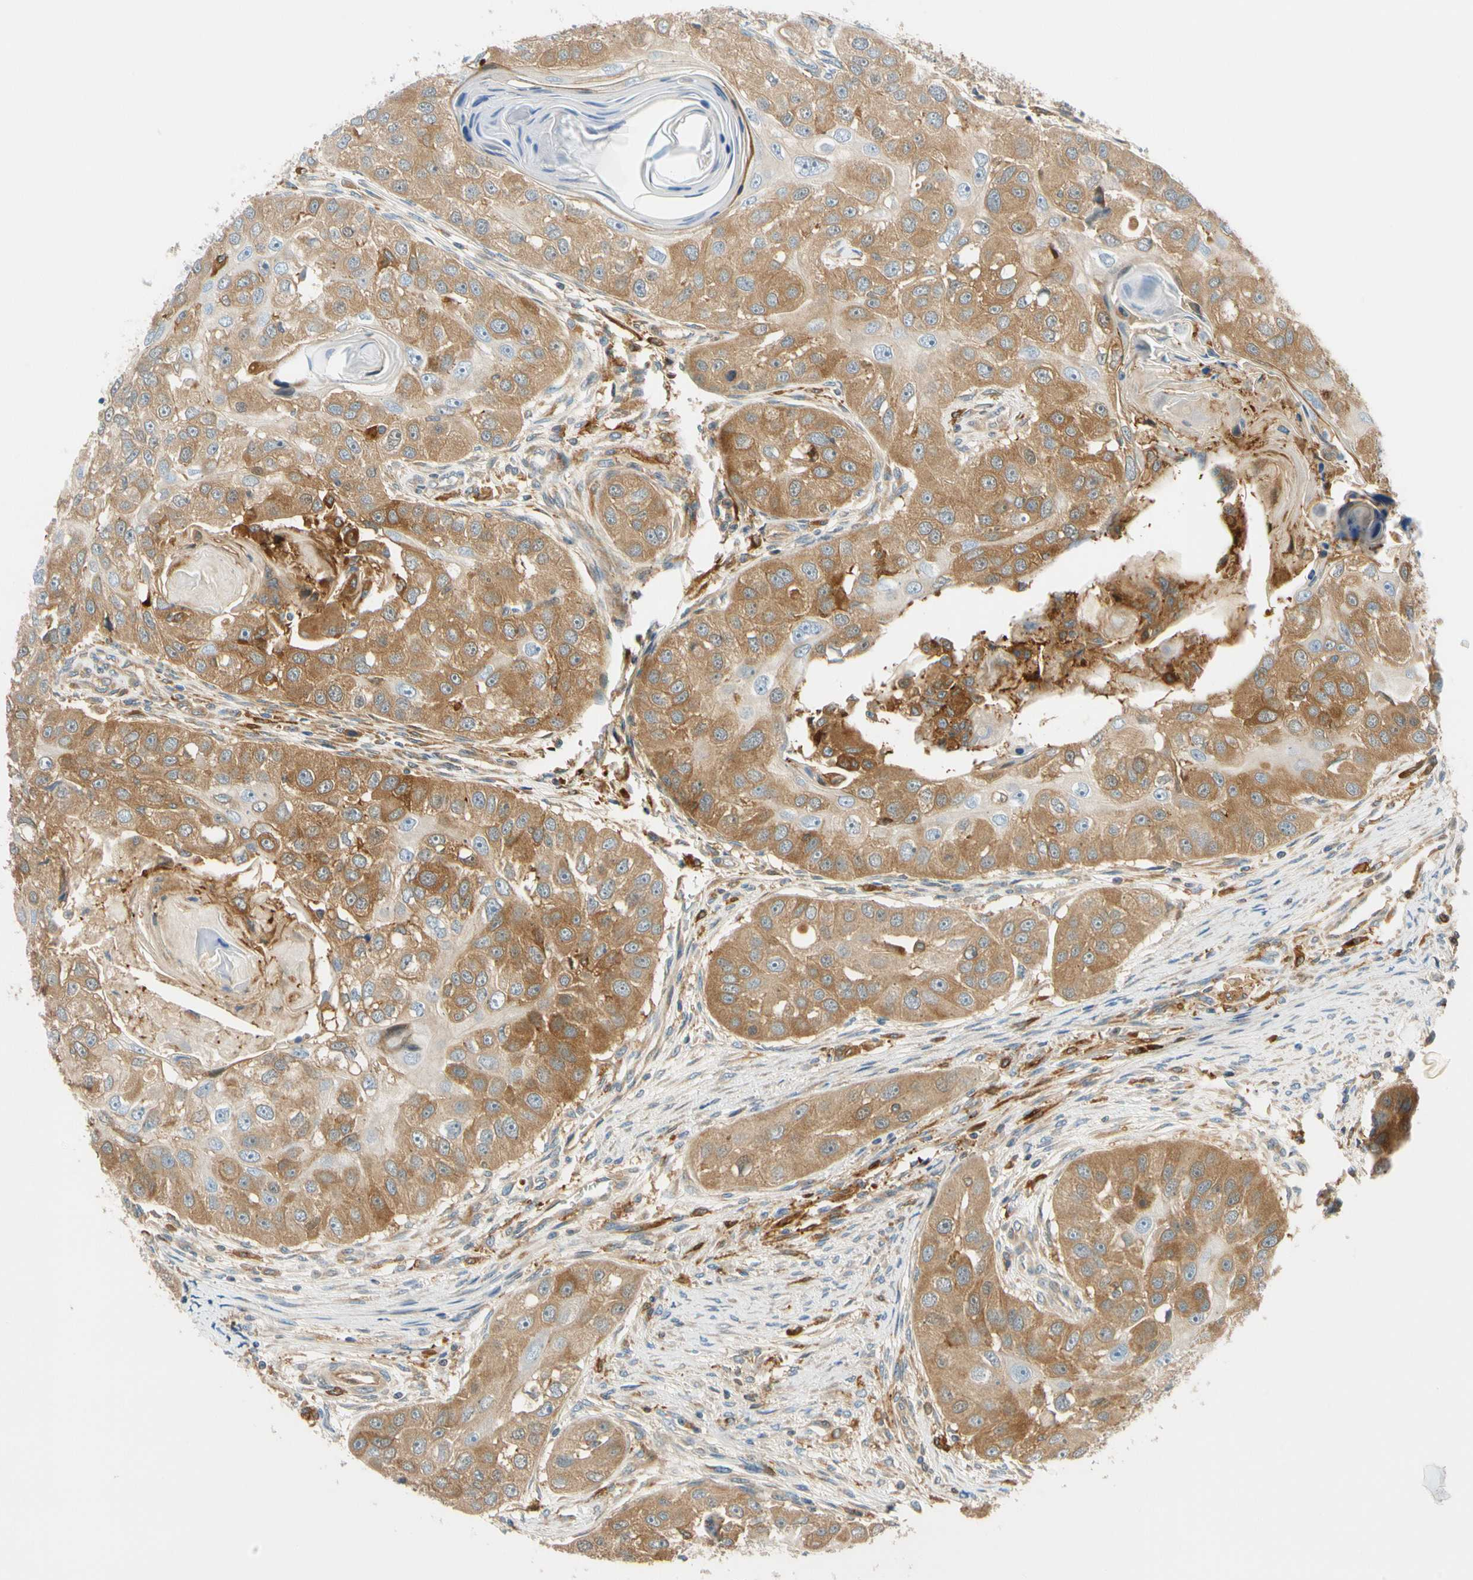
{"staining": {"intensity": "moderate", "quantity": ">75%", "location": "cytoplasmic/membranous"}, "tissue": "head and neck cancer", "cell_type": "Tumor cells", "image_type": "cancer", "snomed": [{"axis": "morphology", "description": "Normal tissue, NOS"}, {"axis": "morphology", "description": "Squamous cell carcinoma, NOS"}, {"axis": "topography", "description": "Skeletal muscle"}, {"axis": "topography", "description": "Head-Neck"}], "caption": "Protein analysis of head and neck cancer (squamous cell carcinoma) tissue shows moderate cytoplasmic/membranous staining in approximately >75% of tumor cells.", "gene": "PARP14", "patient": {"sex": "male", "age": 51}}